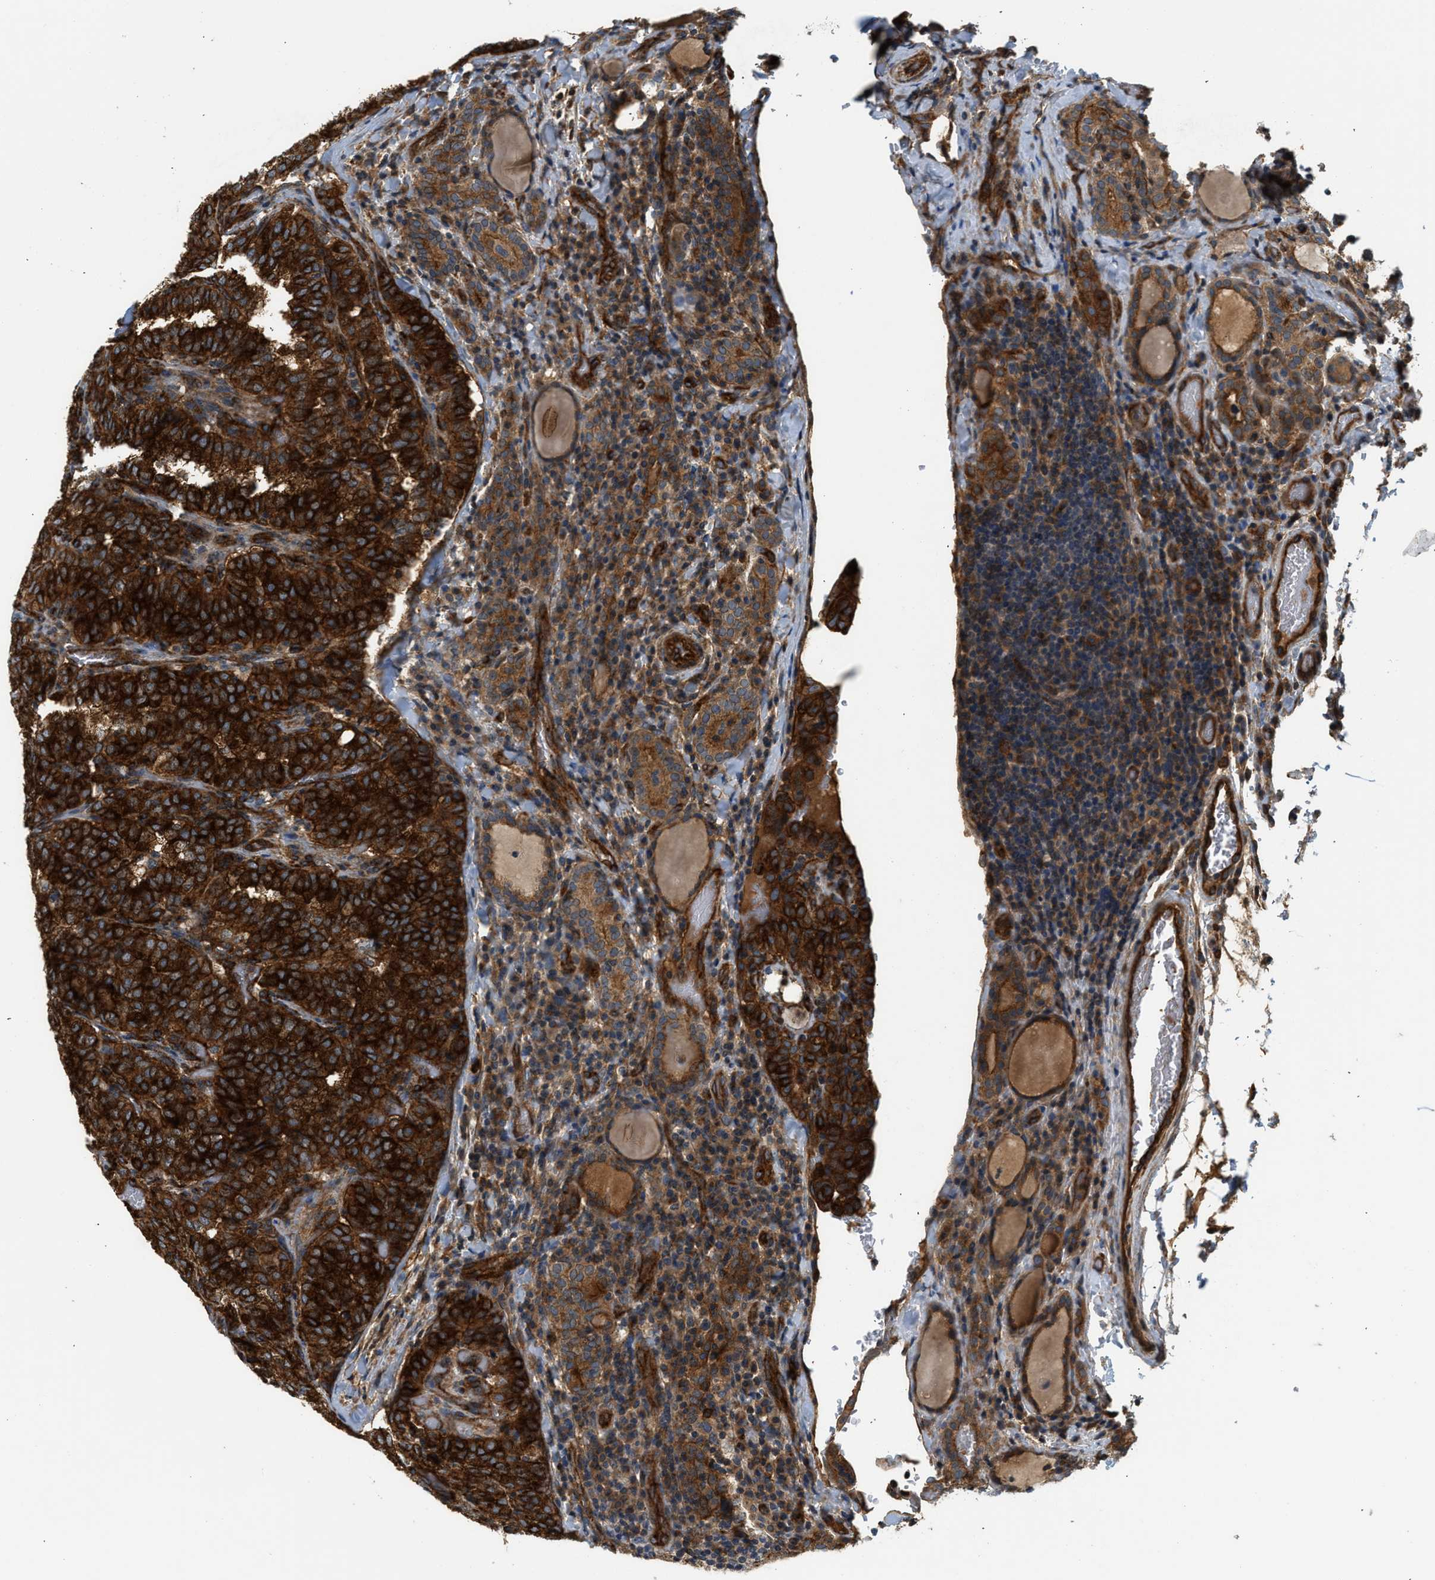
{"staining": {"intensity": "strong", "quantity": ">75%", "location": "cytoplasmic/membranous"}, "tissue": "thyroid cancer", "cell_type": "Tumor cells", "image_type": "cancer", "snomed": [{"axis": "morphology", "description": "Normal tissue, NOS"}, {"axis": "morphology", "description": "Papillary adenocarcinoma, NOS"}, {"axis": "topography", "description": "Thyroid gland"}], "caption": "IHC photomicrograph of thyroid cancer stained for a protein (brown), which demonstrates high levels of strong cytoplasmic/membranous positivity in approximately >75% of tumor cells.", "gene": "HIP1", "patient": {"sex": "female", "age": 30}}